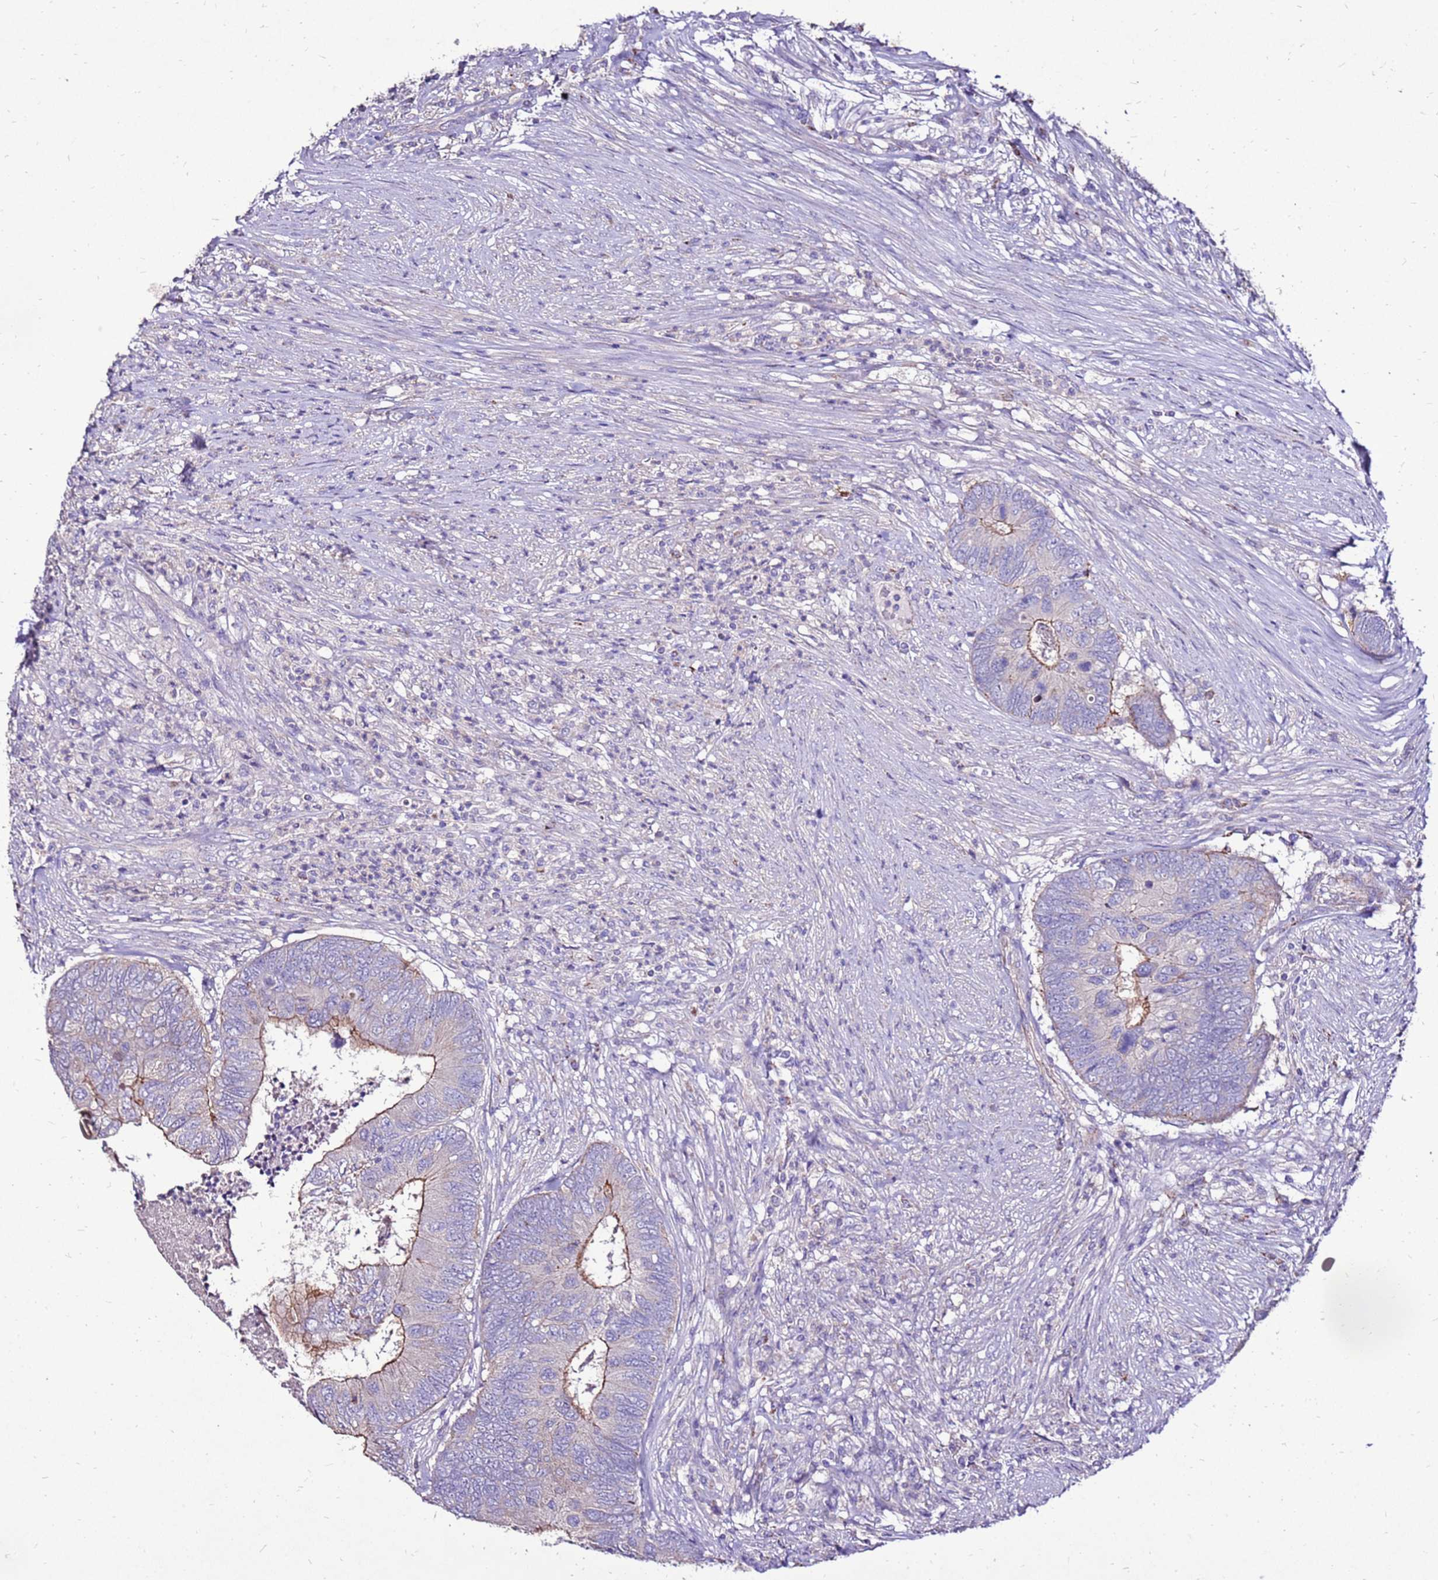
{"staining": {"intensity": "moderate", "quantity": "<25%", "location": "cytoplasmic/membranous"}, "tissue": "colorectal cancer", "cell_type": "Tumor cells", "image_type": "cancer", "snomed": [{"axis": "morphology", "description": "Adenocarcinoma, NOS"}, {"axis": "topography", "description": "Colon"}], "caption": "The immunohistochemical stain highlights moderate cytoplasmic/membranous staining in tumor cells of colorectal cancer tissue.", "gene": "TMEM106C", "patient": {"sex": "female", "age": 67}}